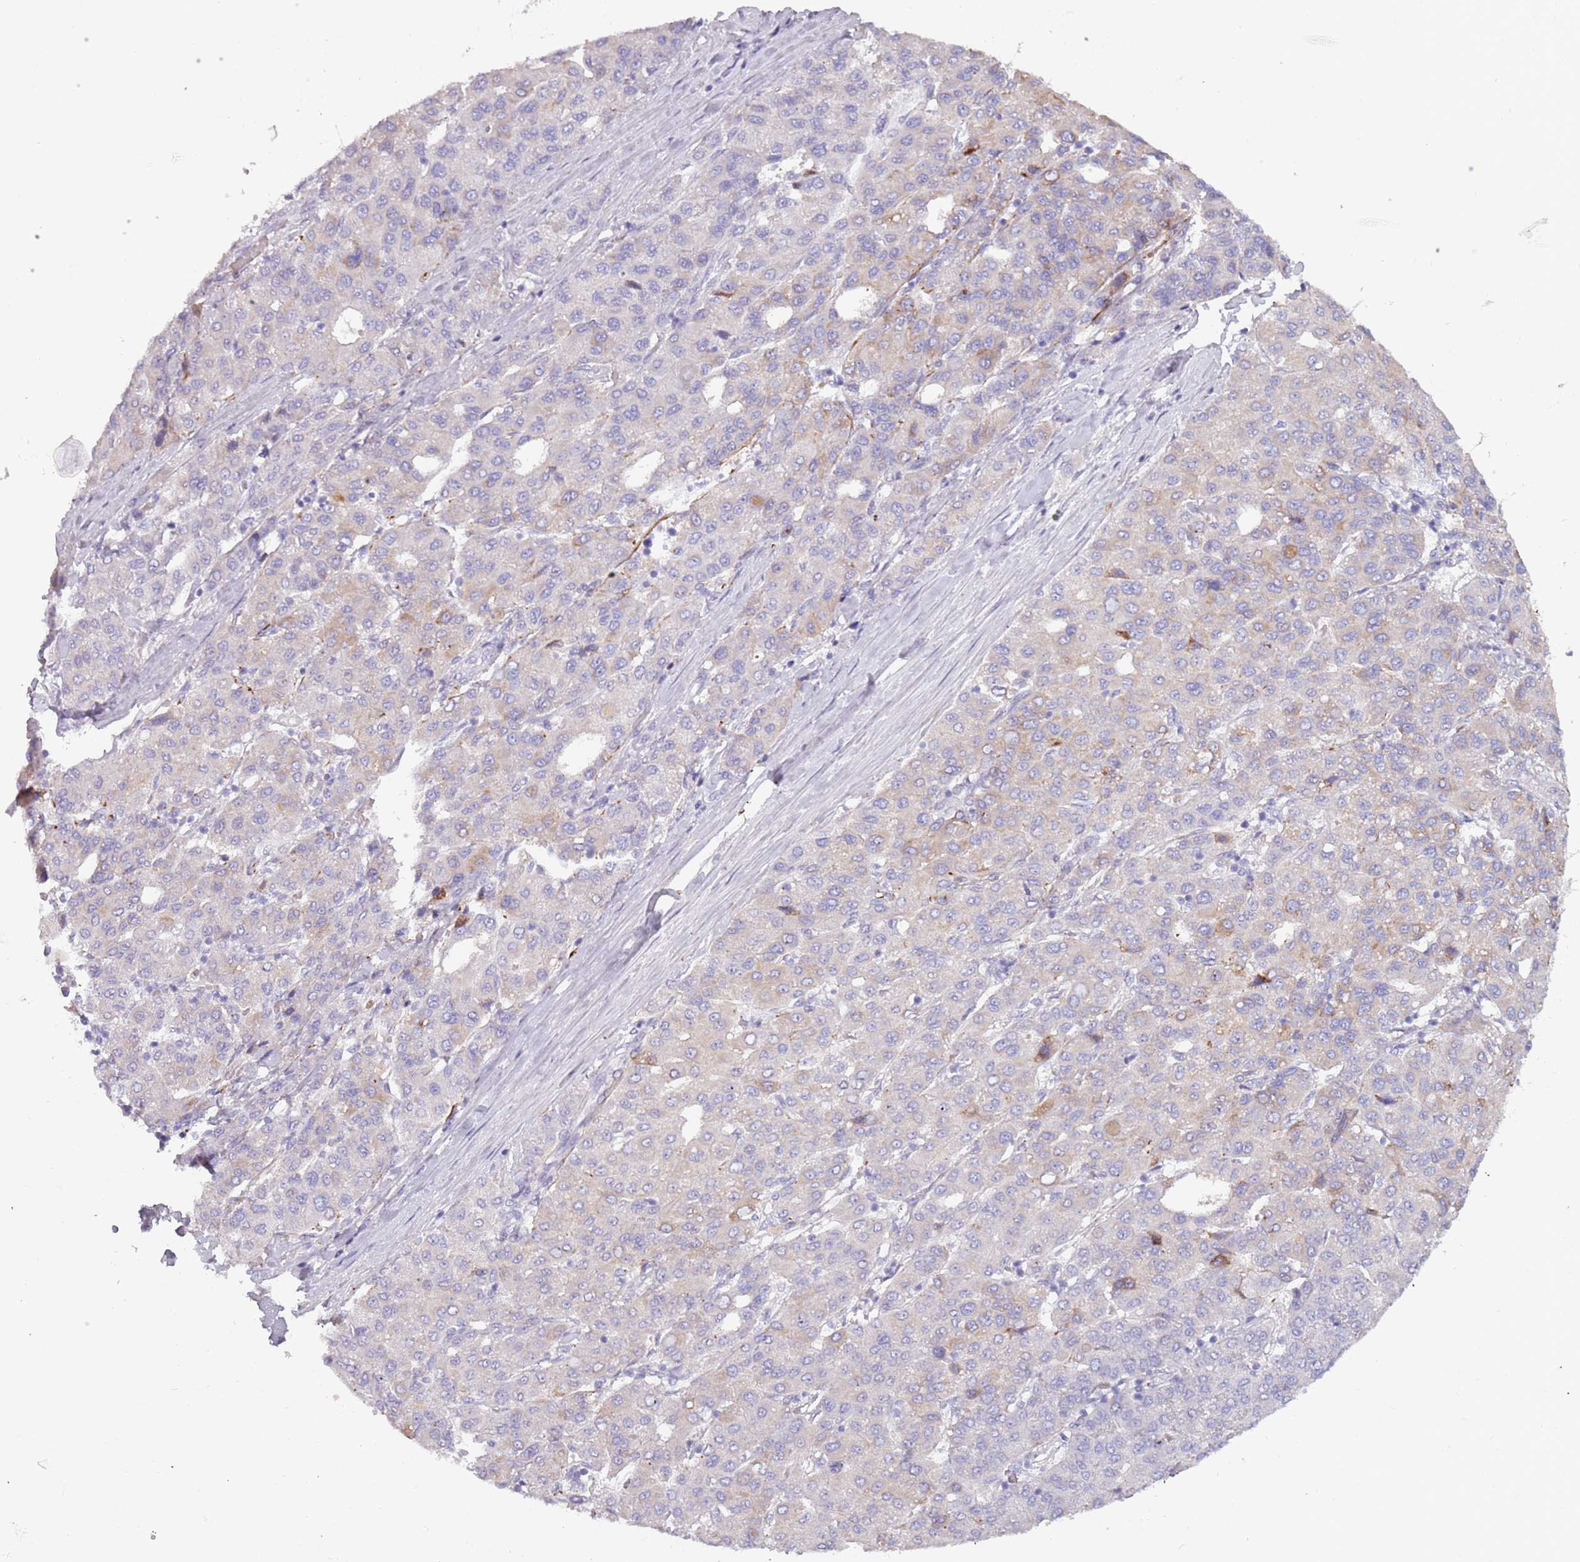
{"staining": {"intensity": "weak", "quantity": "<25%", "location": "cytoplasmic/membranous"}, "tissue": "liver cancer", "cell_type": "Tumor cells", "image_type": "cancer", "snomed": [{"axis": "morphology", "description": "Carcinoma, Hepatocellular, NOS"}, {"axis": "topography", "description": "Liver"}], "caption": "Human liver cancer stained for a protein using immunohistochemistry (IHC) displays no positivity in tumor cells.", "gene": "TNFRSF6B", "patient": {"sex": "male", "age": 65}}